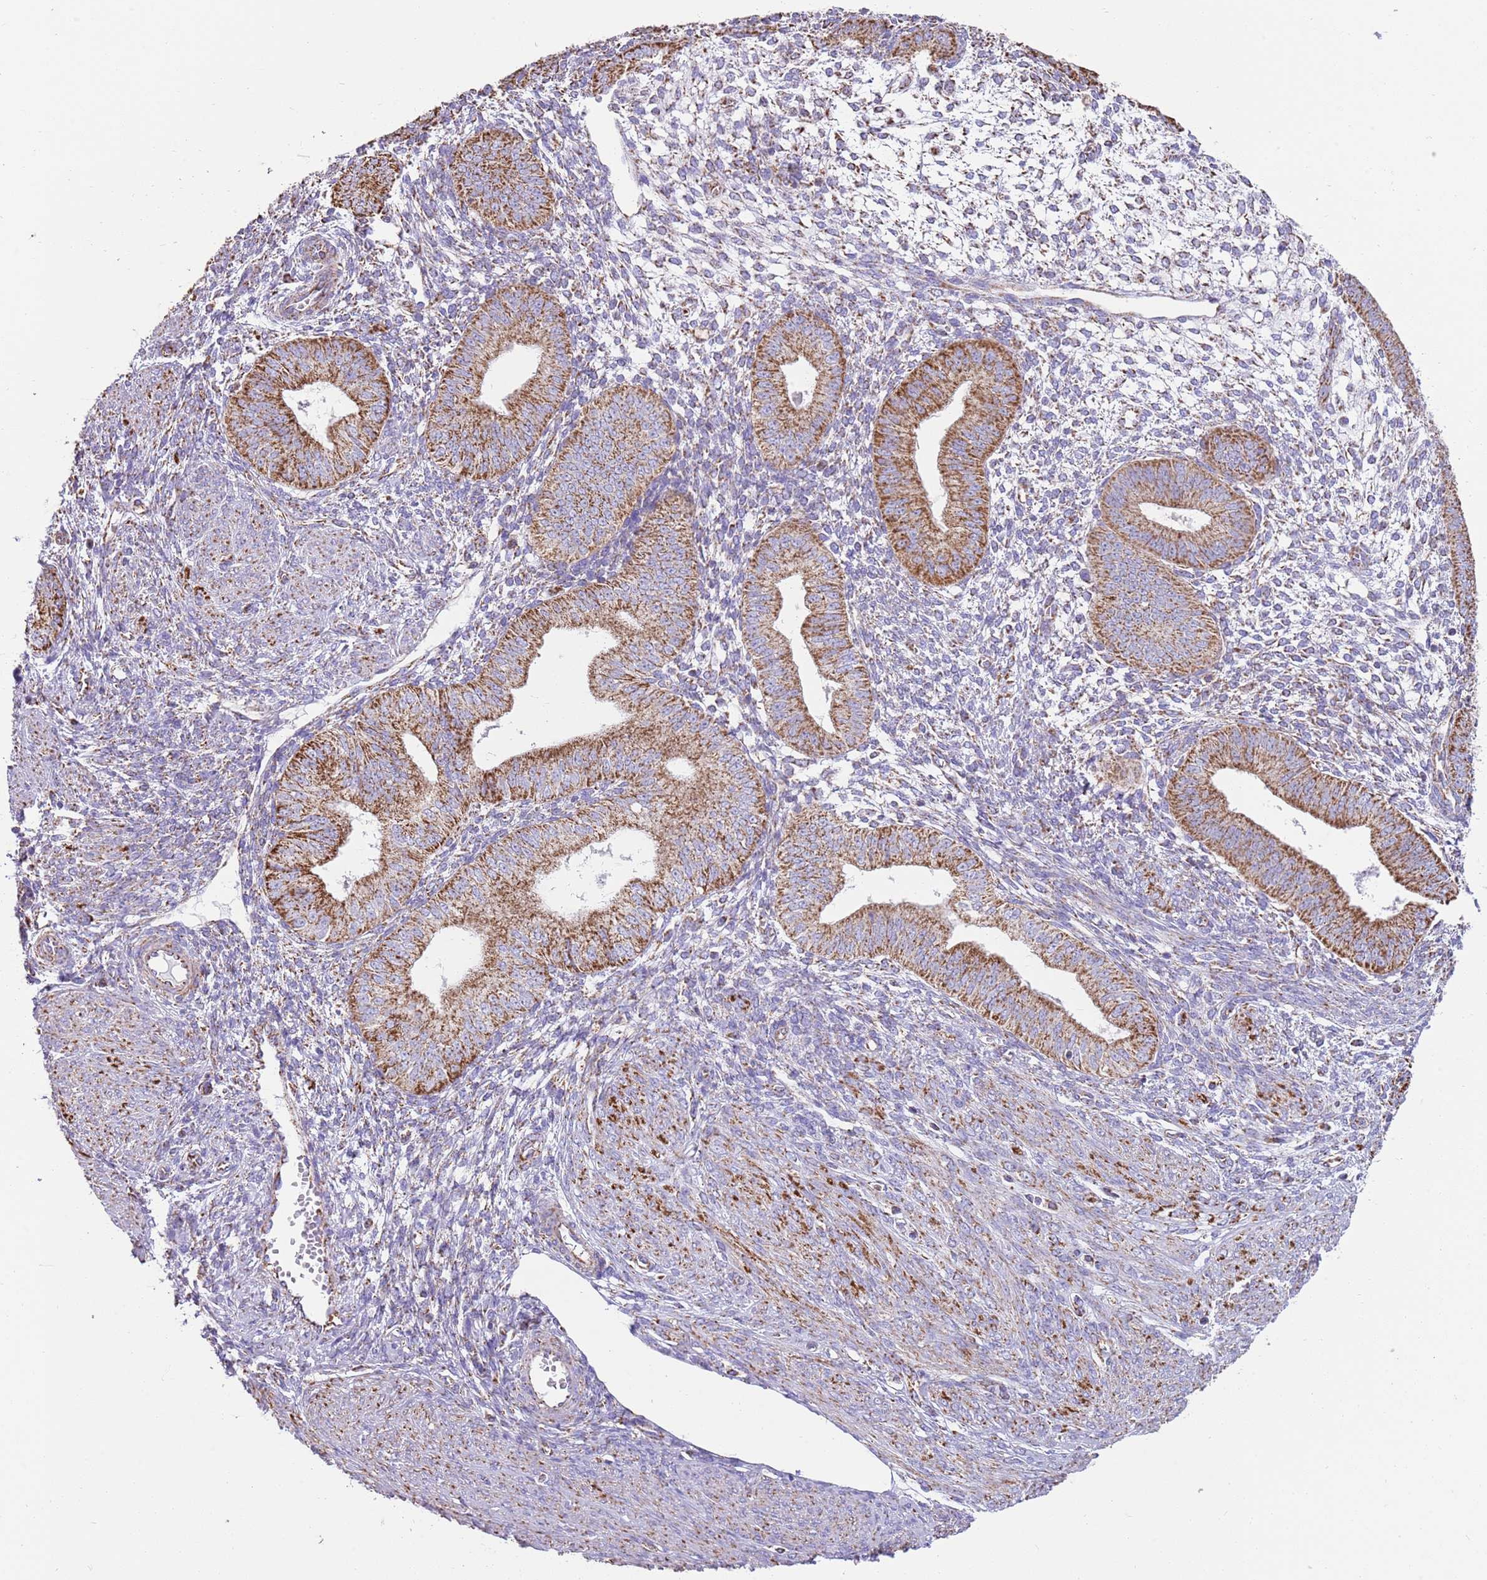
{"staining": {"intensity": "negative", "quantity": "none", "location": "none"}, "tissue": "endometrium", "cell_type": "Cells in endometrial stroma", "image_type": "normal", "snomed": [{"axis": "morphology", "description": "Normal tissue, NOS"}, {"axis": "topography", "description": "Endometrium"}], "caption": "Immunohistochemistry of unremarkable endometrium exhibits no expression in cells in endometrial stroma. (Stains: DAB IHC with hematoxylin counter stain, Microscopy: brightfield microscopy at high magnification).", "gene": "TTLL1", "patient": {"sex": "female", "age": 49}}